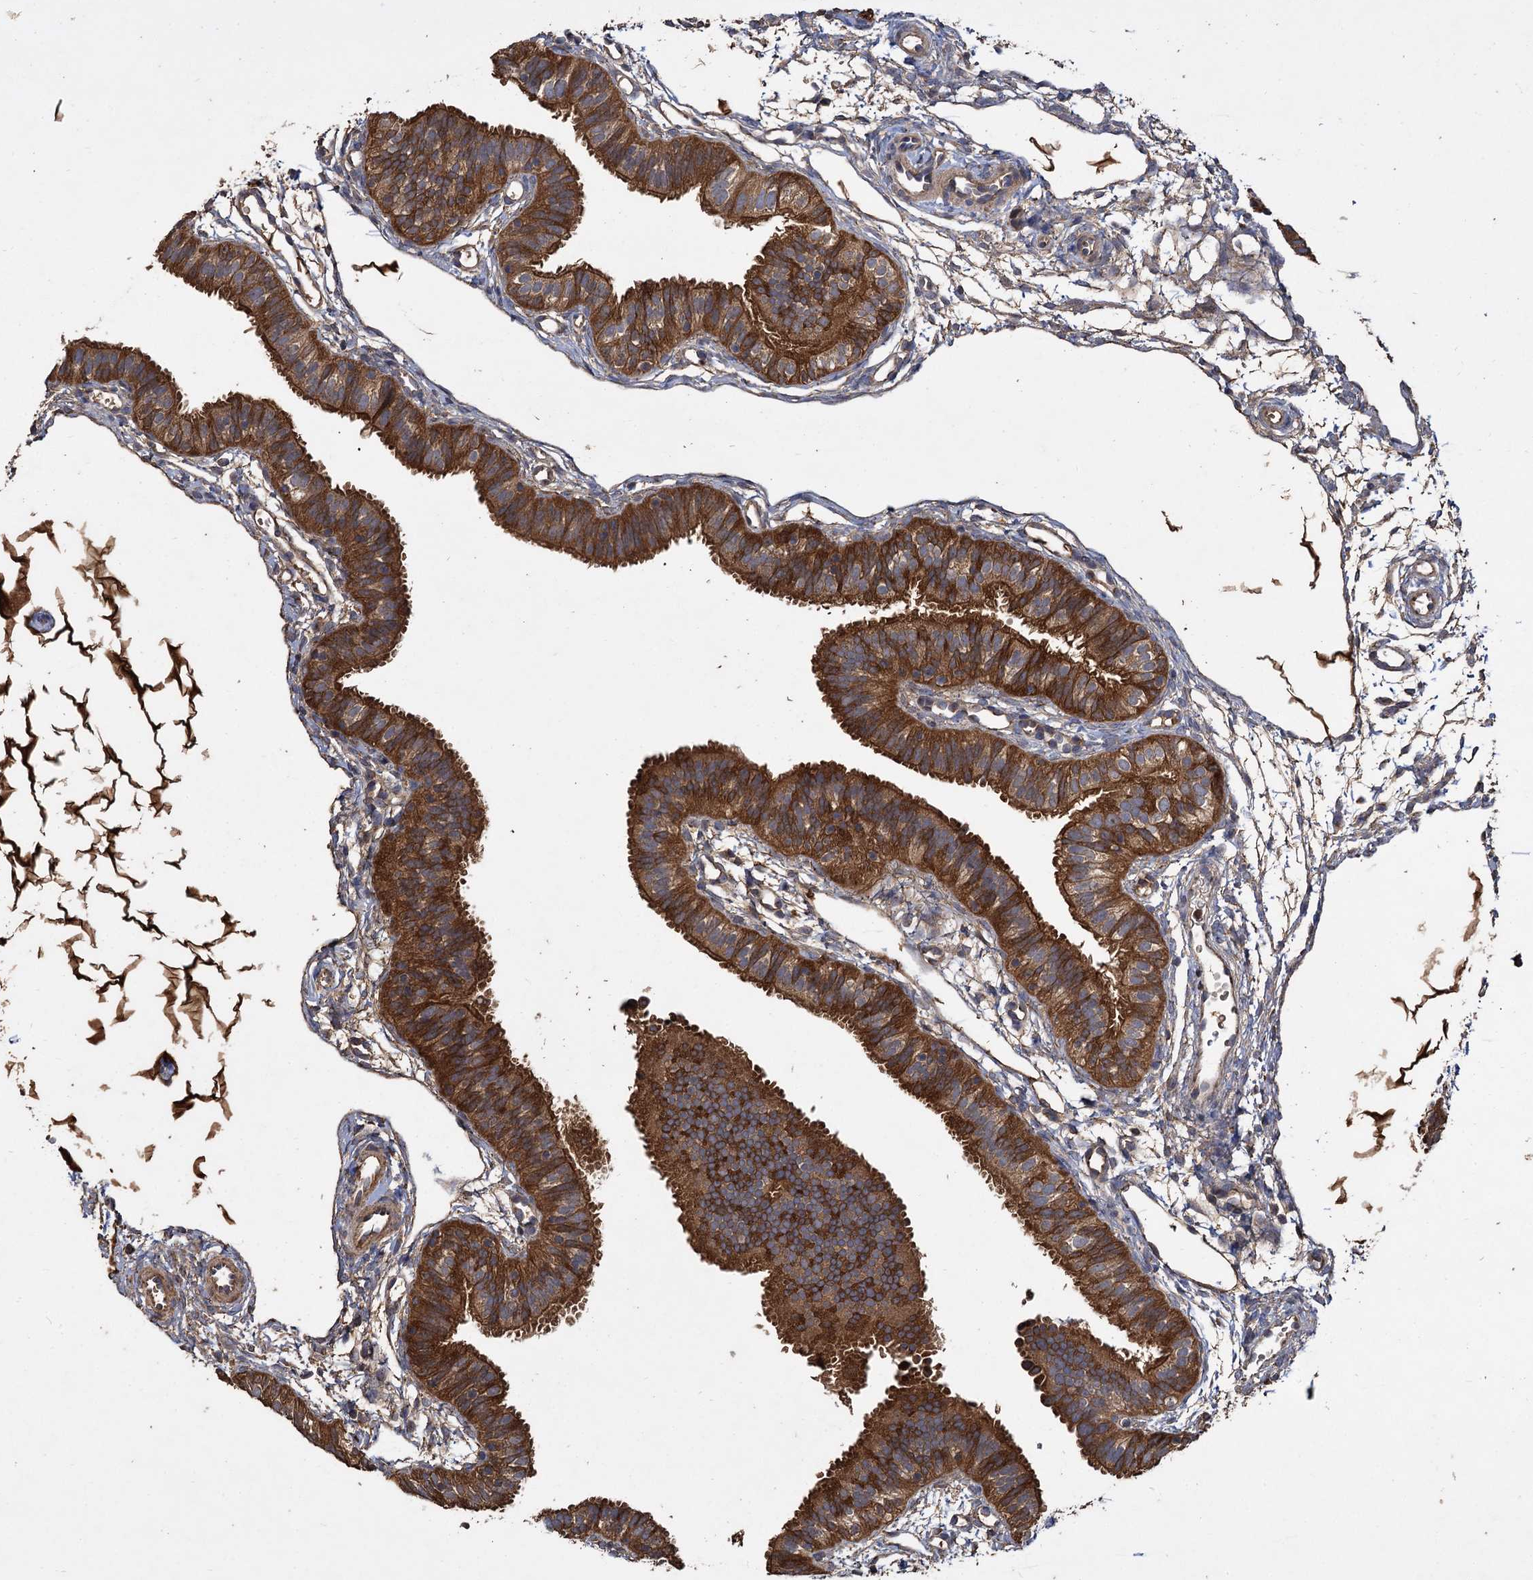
{"staining": {"intensity": "strong", "quantity": ">75%", "location": "cytoplasmic/membranous"}, "tissue": "fallopian tube", "cell_type": "Glandular cells", "image_type": "normal", "snomed": [{"axis": "morphology", "description": "Normal tissue, NOS"}, {"axis": "topography", "description": "Fallopian tube"}], "caption": "High-magnification brightfield microscopy of normal fallopian tube stained with DAB (3,3'-diaminobenzidine) (brown) and counterstained with hematoxylin (blue). glandular cells exhibit strong cytoplasmic/membranous positivity is seen in approximately>75% of cells.", "gene": "GCLC", "patient": {"sex": "female", "age": 35}}